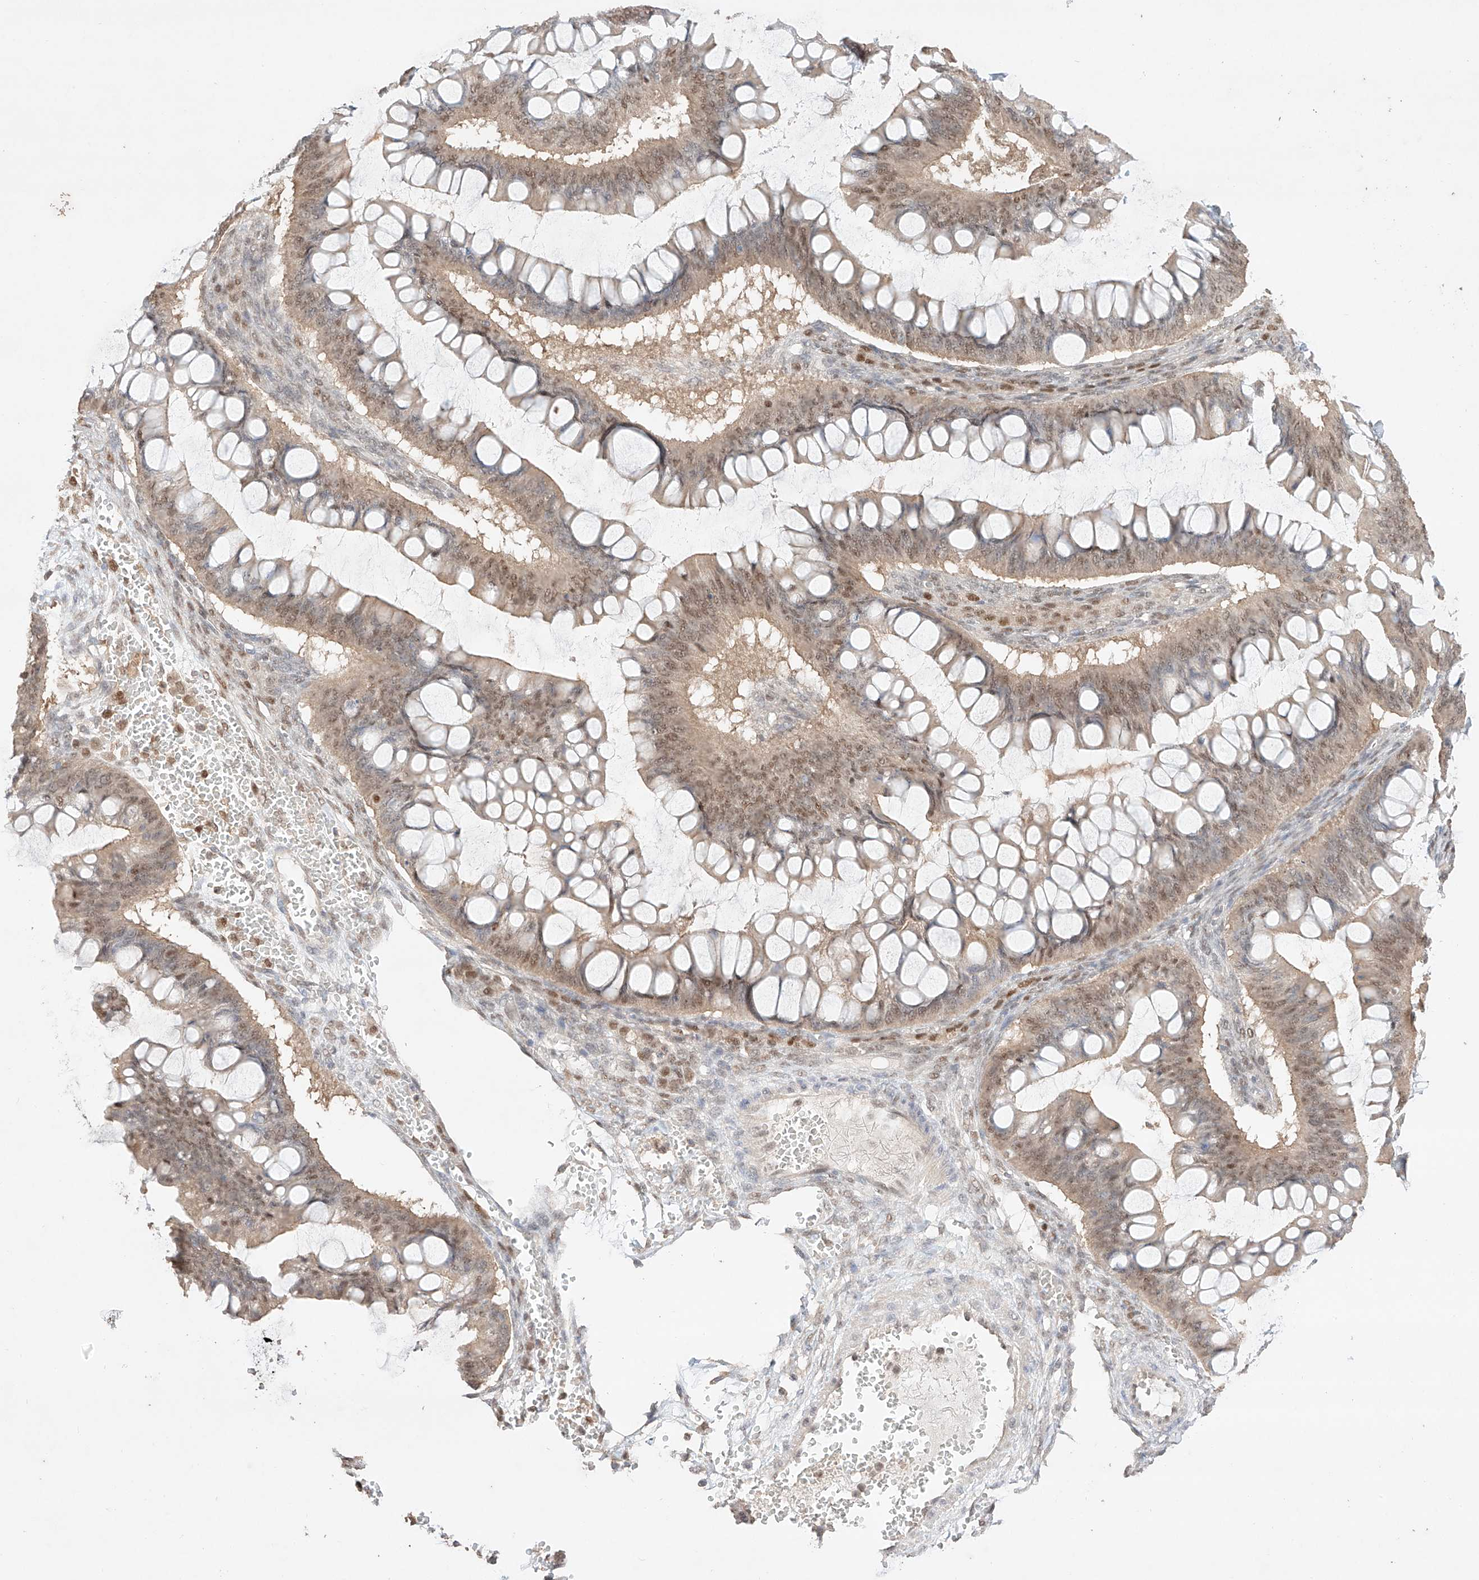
{"staining": {"intensity": "moderate", "quantity": ">75%", "location": "cytoplasmic/membranous,nuclear"}, "tissue": "ovarian cancer", "cell_type": "Tumor cells", "image_type": "cancer", "snomed": [{"axis": "morphology", "description": "Cystadenocarcinoma, mucinous, NOS"}, {"axis": "topography", "description": "Ovary"}], "caption": "A medium amount of moderate cytoplasmic/membranous and nuclear staining is appreciated in approximately >75% of tumor cells in mucinous cystadenocarcinoma (ovarian) tissue. (brown staining indicates protein expression, while blue staining denotes nuclei).", "gene": "APIP", "patient": {"sex": "female", "age": 73}}